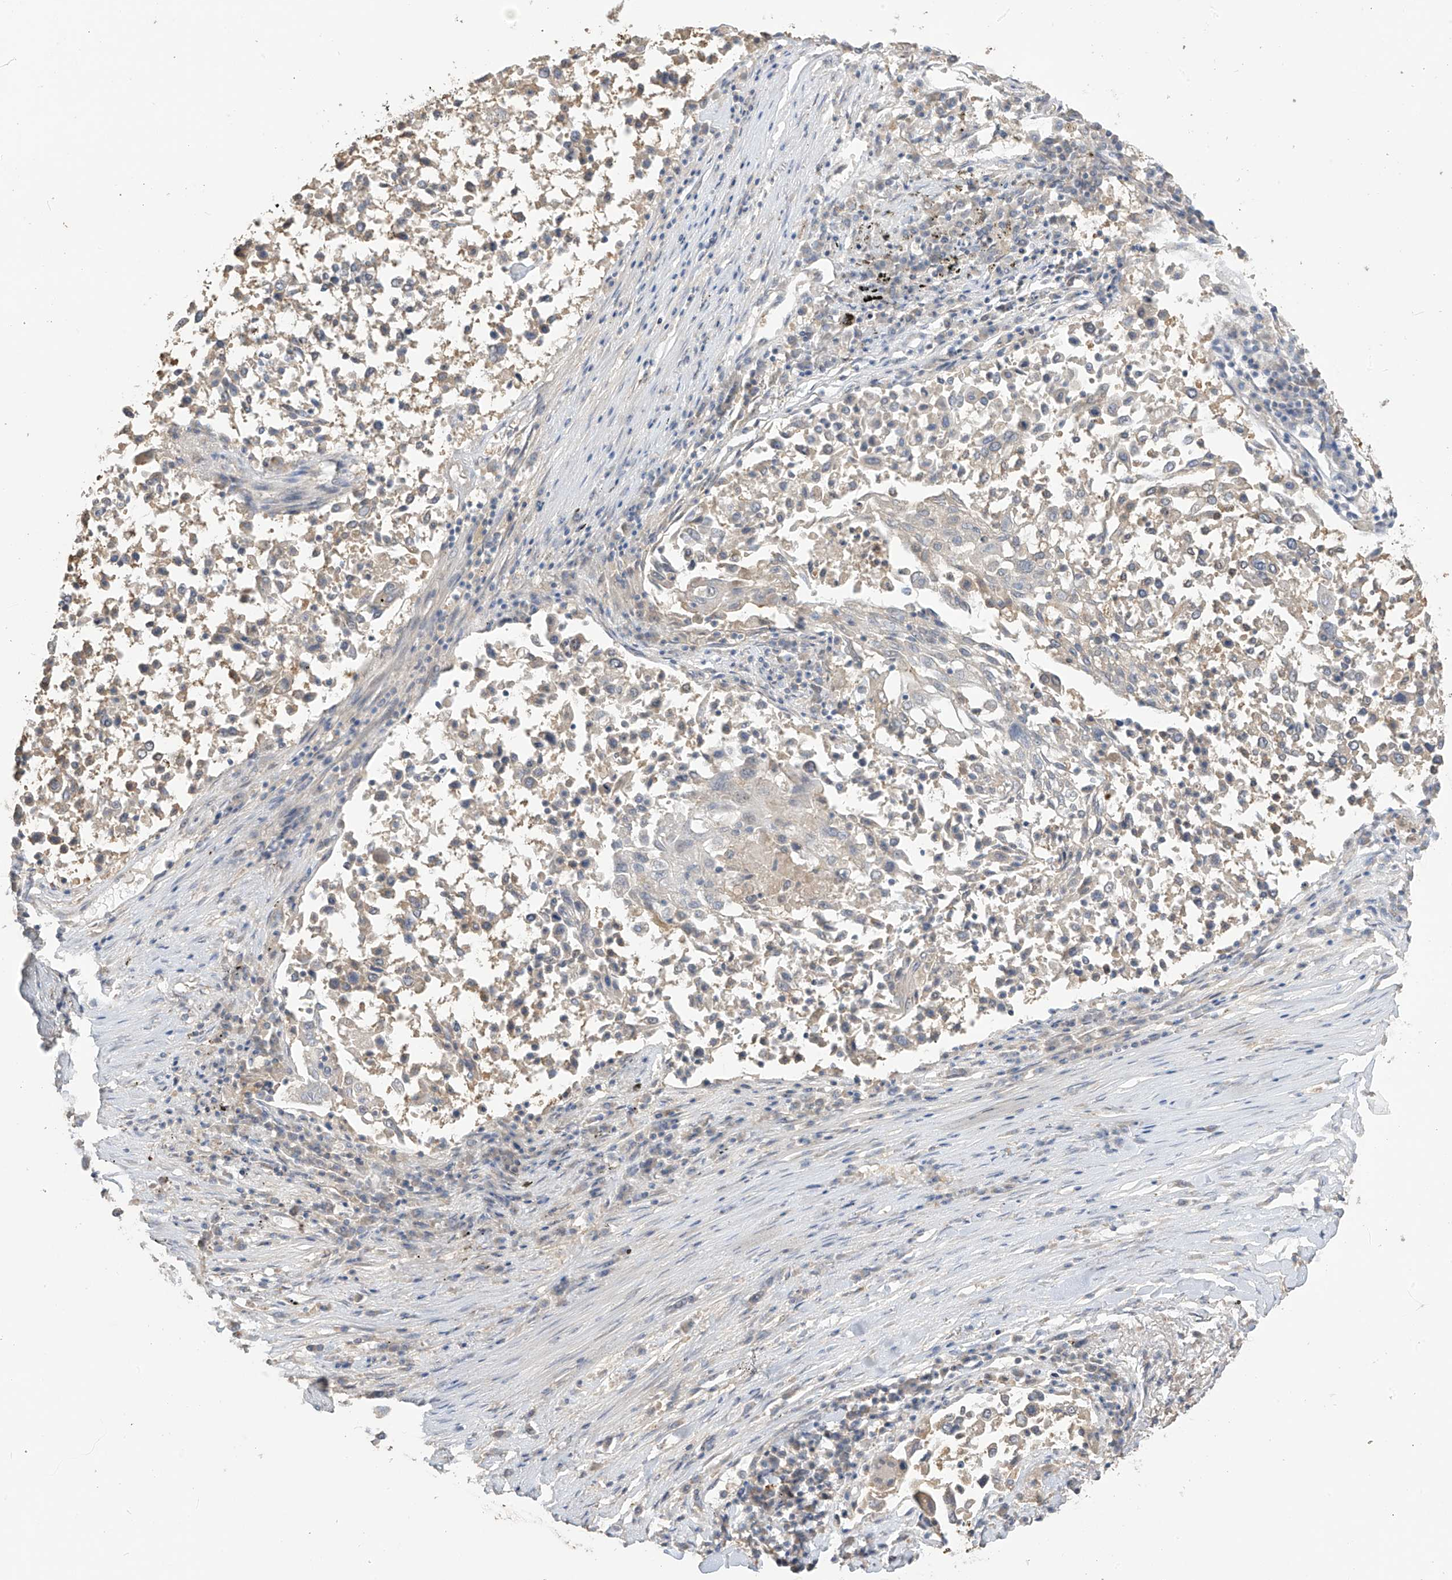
{"staining": {"intensity": "negative", "quantity": "none", "location": "none"}, "tissue": "lung cancer", "cell_type": "Tumor cells", "image_type": "cancer", "snomed": [{"axis": "morphology", "description": "Squamous cell carcinoma, NOS"}, {"axis": "topography", "description": "Lung"}], "caption": "High power microscopy histopathology image of an immunohistochemistry micrograph of lung squamous cell carcinoma, revealing no significant staining in tumor cells. Nuclei are stained in blue.", "gene": "SLFN14", "patient": {"sex": "male", "age": 65}}